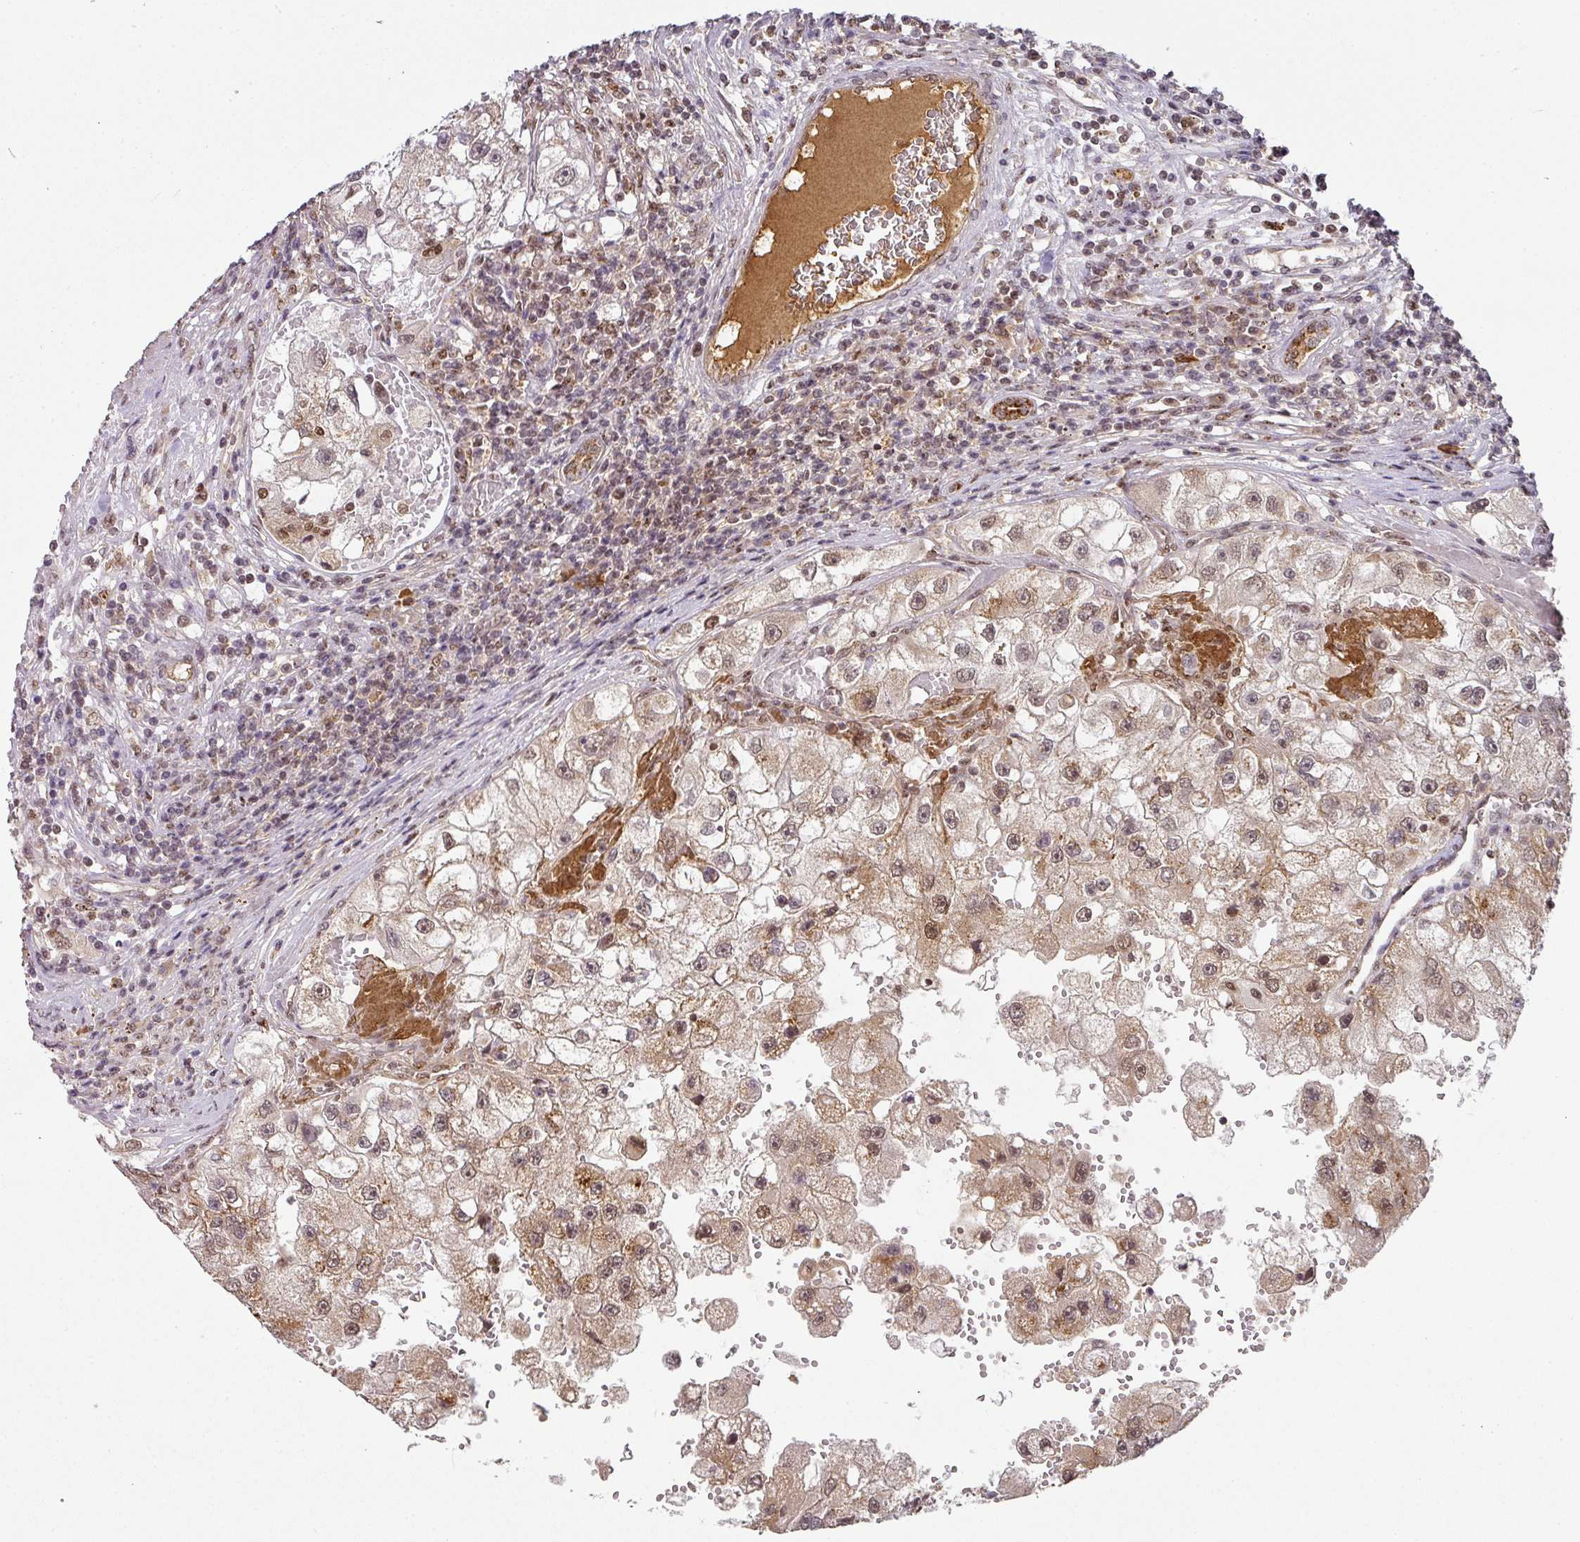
{"staining": {"intensity": "moderate", "quantity": "25%-75%", "location": "cytoplasmic/membranous,nuclear"}, "tissue": "renal cancer", "cell_type": "Tumor cells", "image_type": "cancer", "snomed": [{"axis": "morphology", "description": "Adenocarcinoma, NOS"}, {"axis": "topography", "description": "Kidney"}], "caption": "Moderate cytoplasmic/membranous and nuclear staining is identified in about 25%-75% of tumor cells in adenocarcinoma (renal). (Brightfield microscopy of DAB IHC at high magnification).", "gene": "RANBP9", "patient": {"sex": "male", "age": 63}}